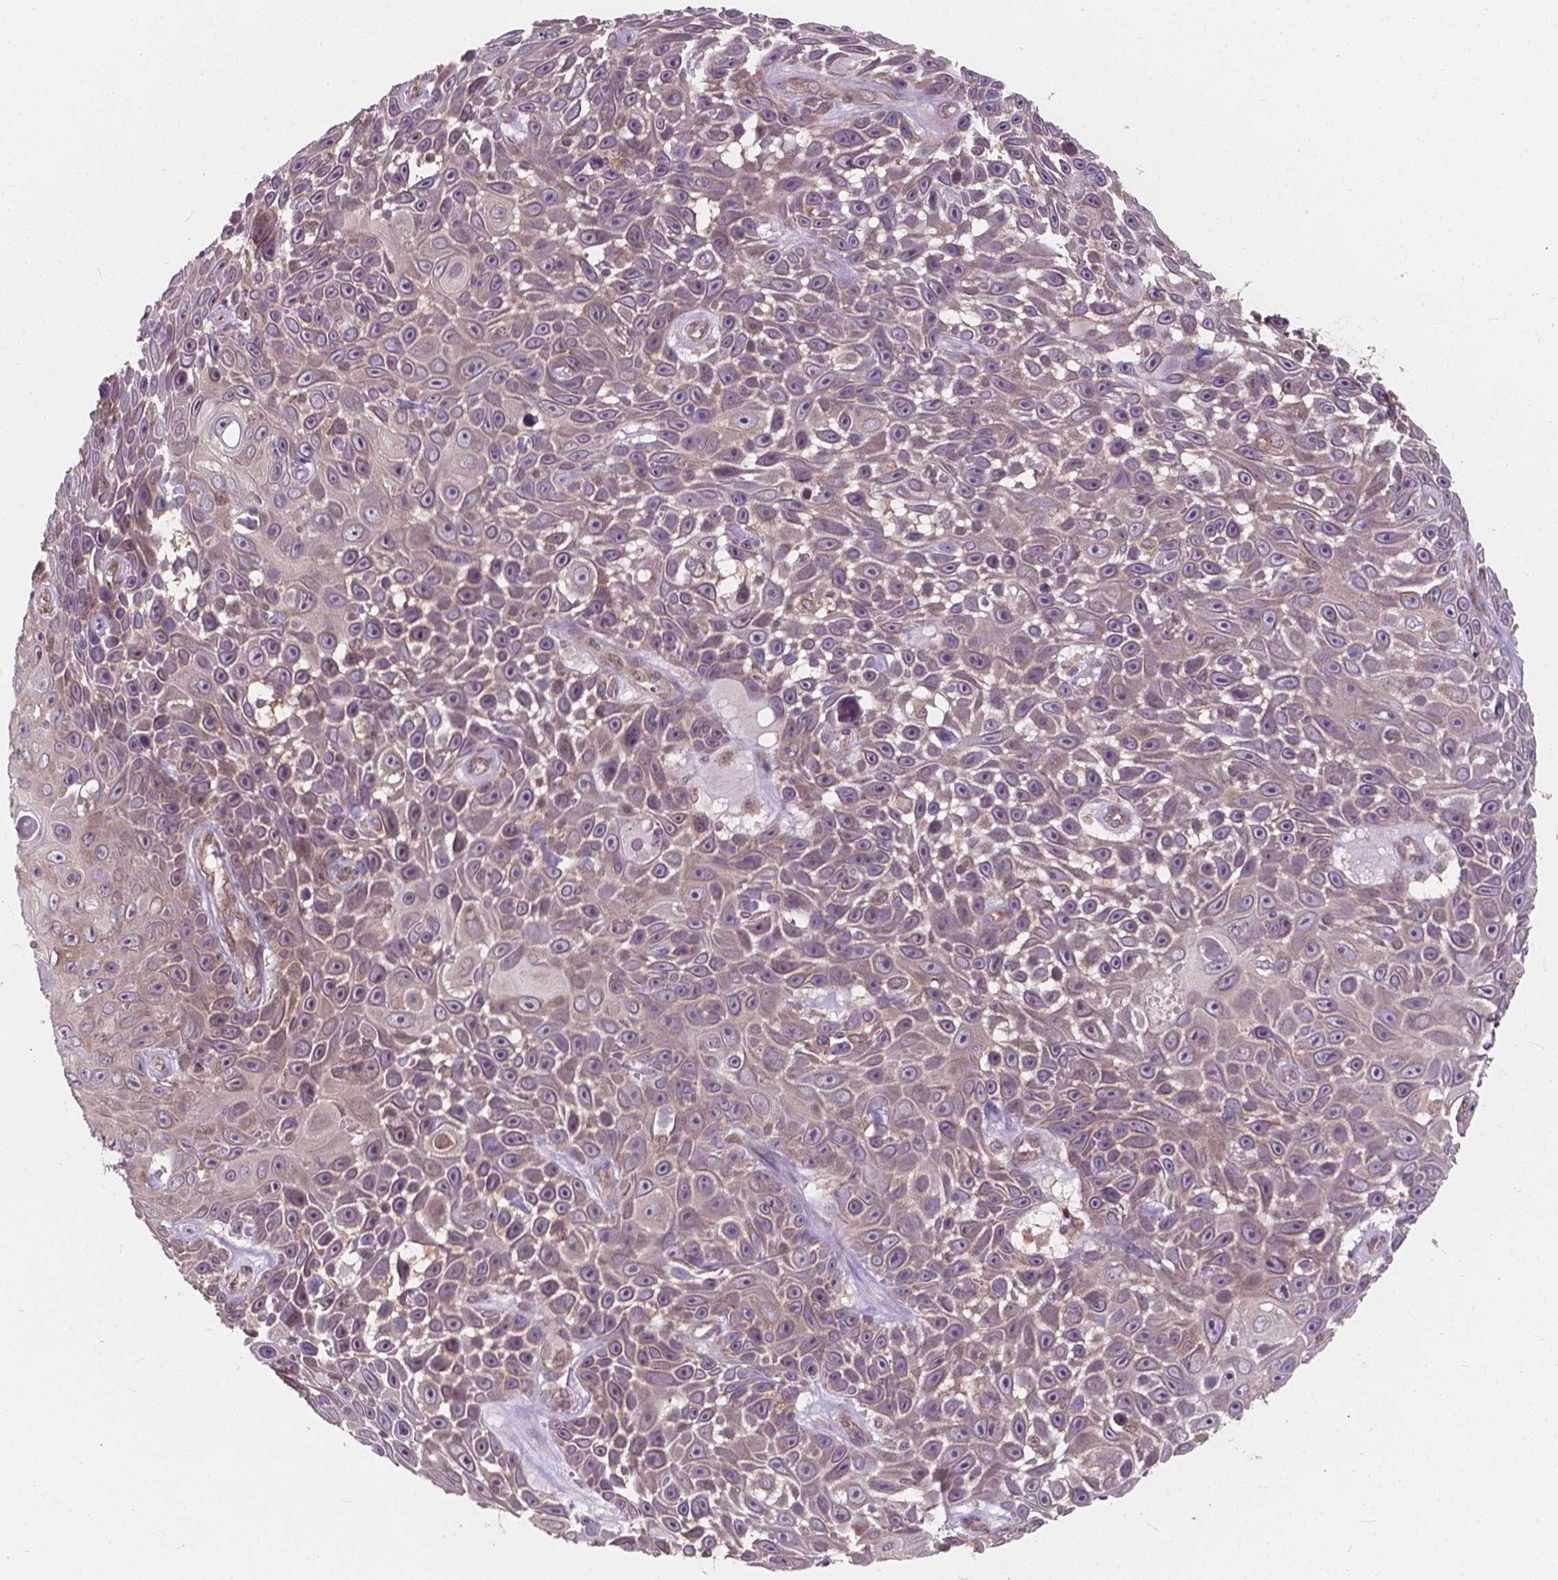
{"staining": {"intensity": "weak", "quantity": ">75%", "location": "nuclear"}, "tissue": "skin cancer", "cell_type": "Tumor cells", "image_type": "cancer", "snomed": [{"axis": "morphology", "description": "Squamous cell carcinoma, NOS"}, {"axis": "topography", "description": "Skin"}], "caption": "High-power microscopy captured an IHC micrograph of skin squamous cell carcinoma, revealing weak nuclear expression in approximately >75% of tumor cells.", "gene": "MRPL33", "patient": {"sex": "male", "age": 82}}